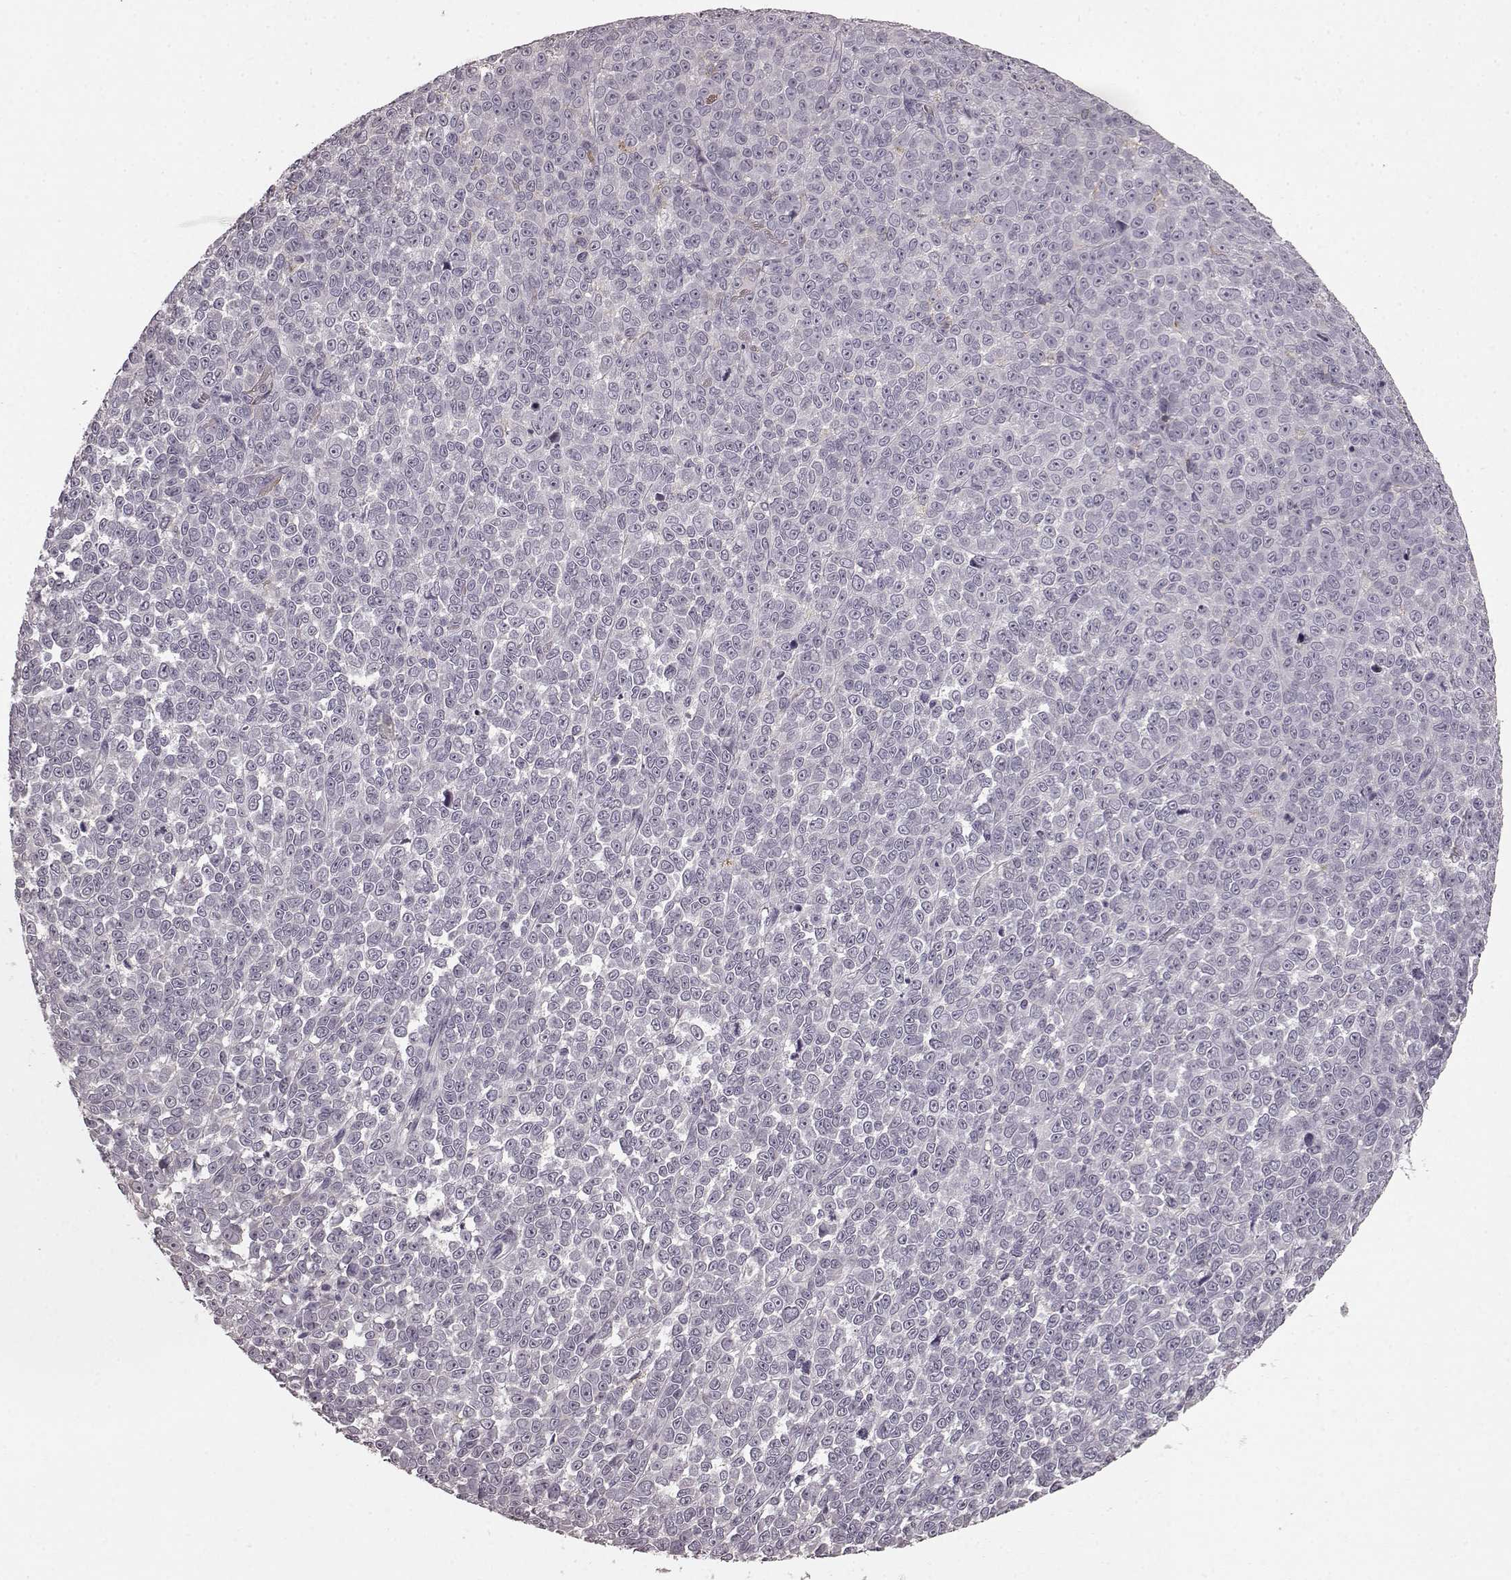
{"staining": {"intensity": "negative", "quantity": "none", "location": "none"}, "tissue": "melanoma", "cell_type": "Tumor cells", "image_type": "cancer", "snomed": [{"axis": "morphology", "description": "Malignant melanoma, NOS"}, {"axis": "topography", "description": "Skin"}], "caption": "Tumor cells show no significant staining in malignant melanoma.", "gene": "CD28", "patient": {"sex": "female", "age": 95}}